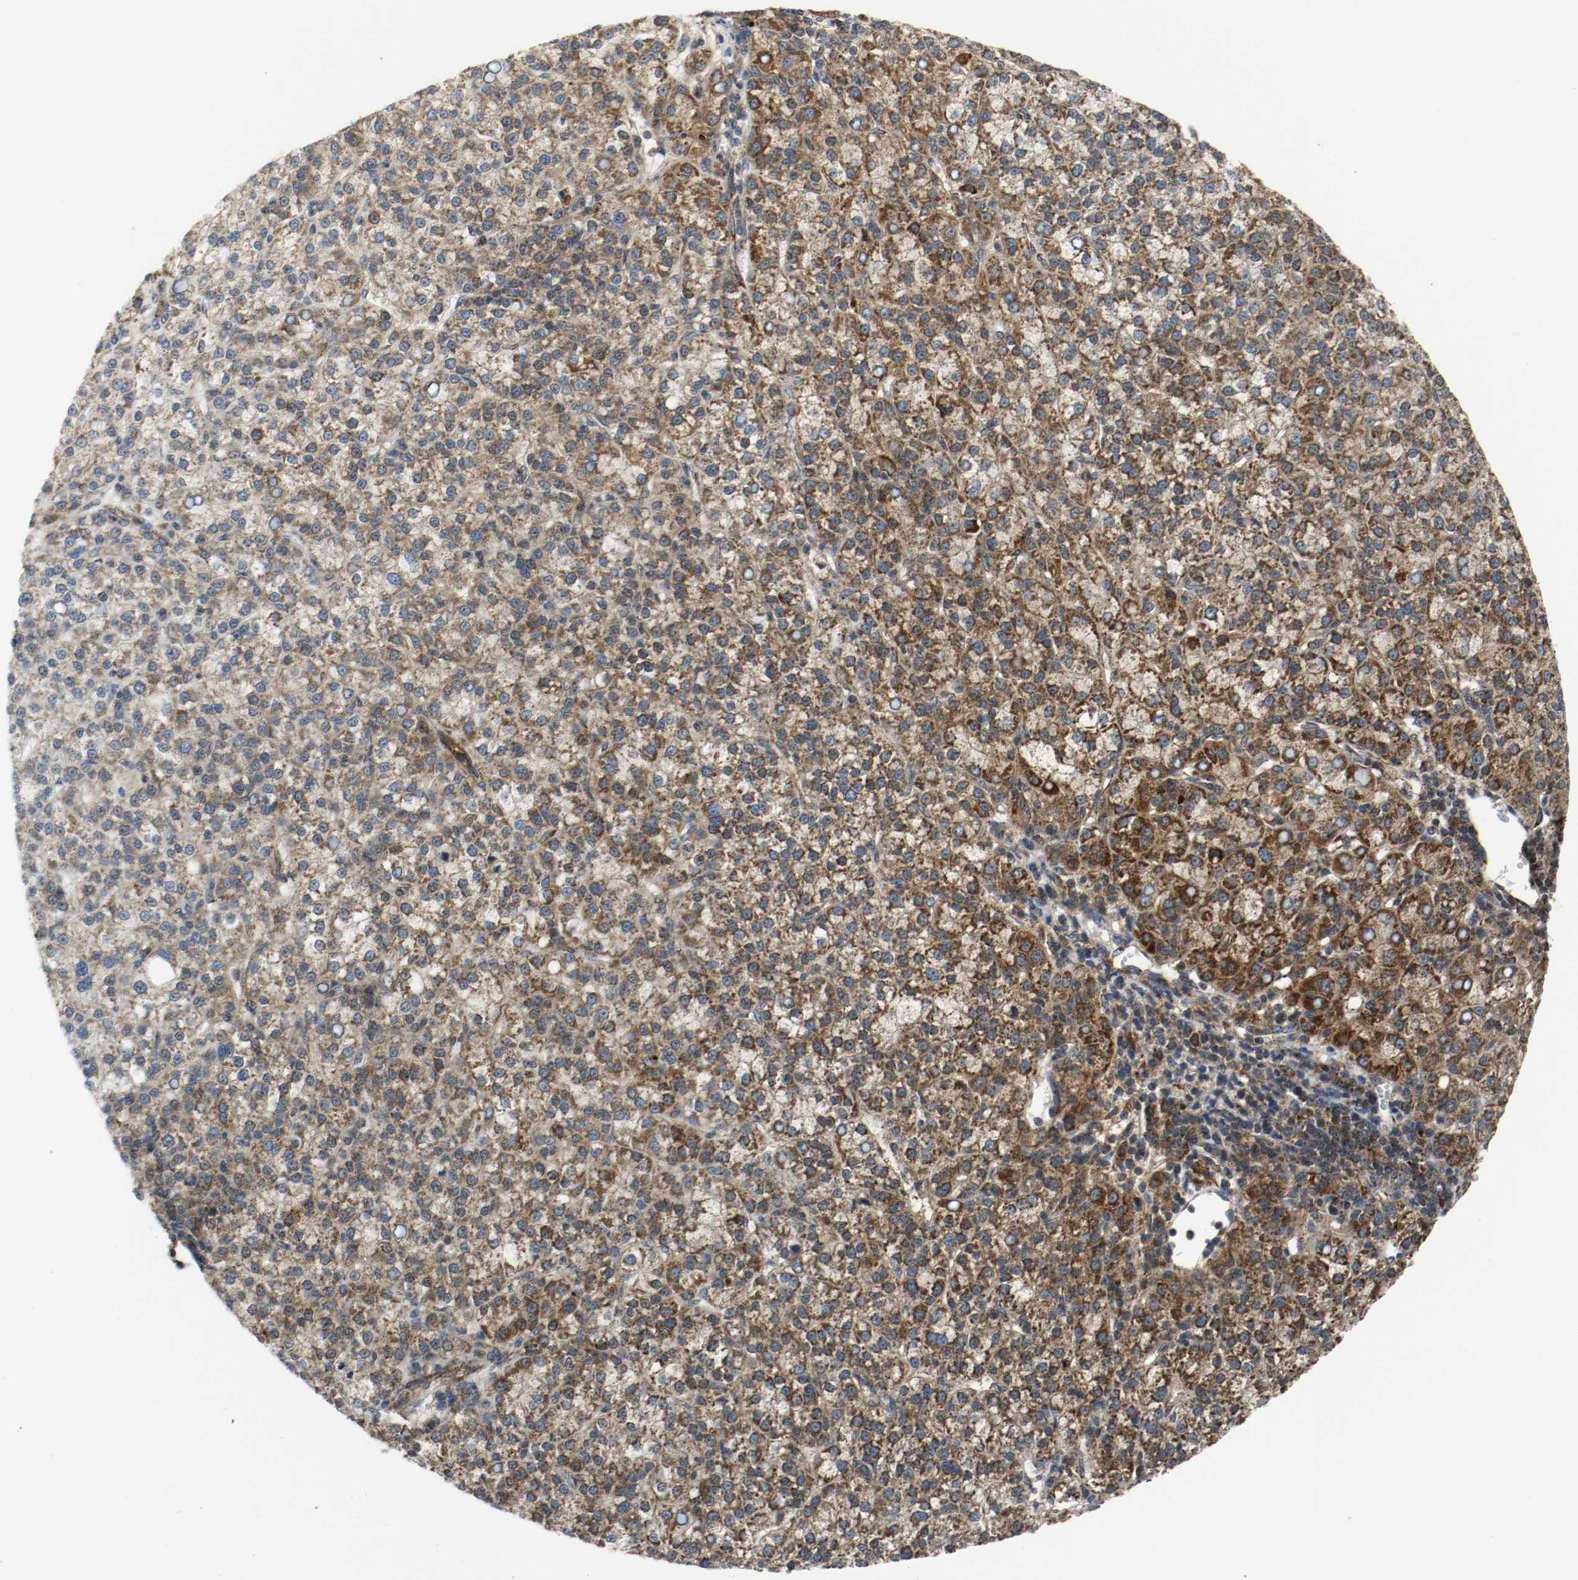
{"staining": {"intensity": "strong", "quantity": ">75%", "location": "cytoplasmic/membranous"}, "tissue": "liver cancer", "cell_type": "Tumor cells", "image_type": "cancer", "snomed": [{"axis": "morphology", "description": "Carcinoma, Hepatocellular, NOS"}, {"axis": "topography", "description": "Liver"}], "caption": "Strong cytoplasmic/membranous expression for a protein is identified in about >75% of tumor cells of liver cancer (hepatocellular carcinoma) using immunohistochemistry (IHC).", "gene": "TXNRD1", "patient": {"sex": "female", "age": 58}}